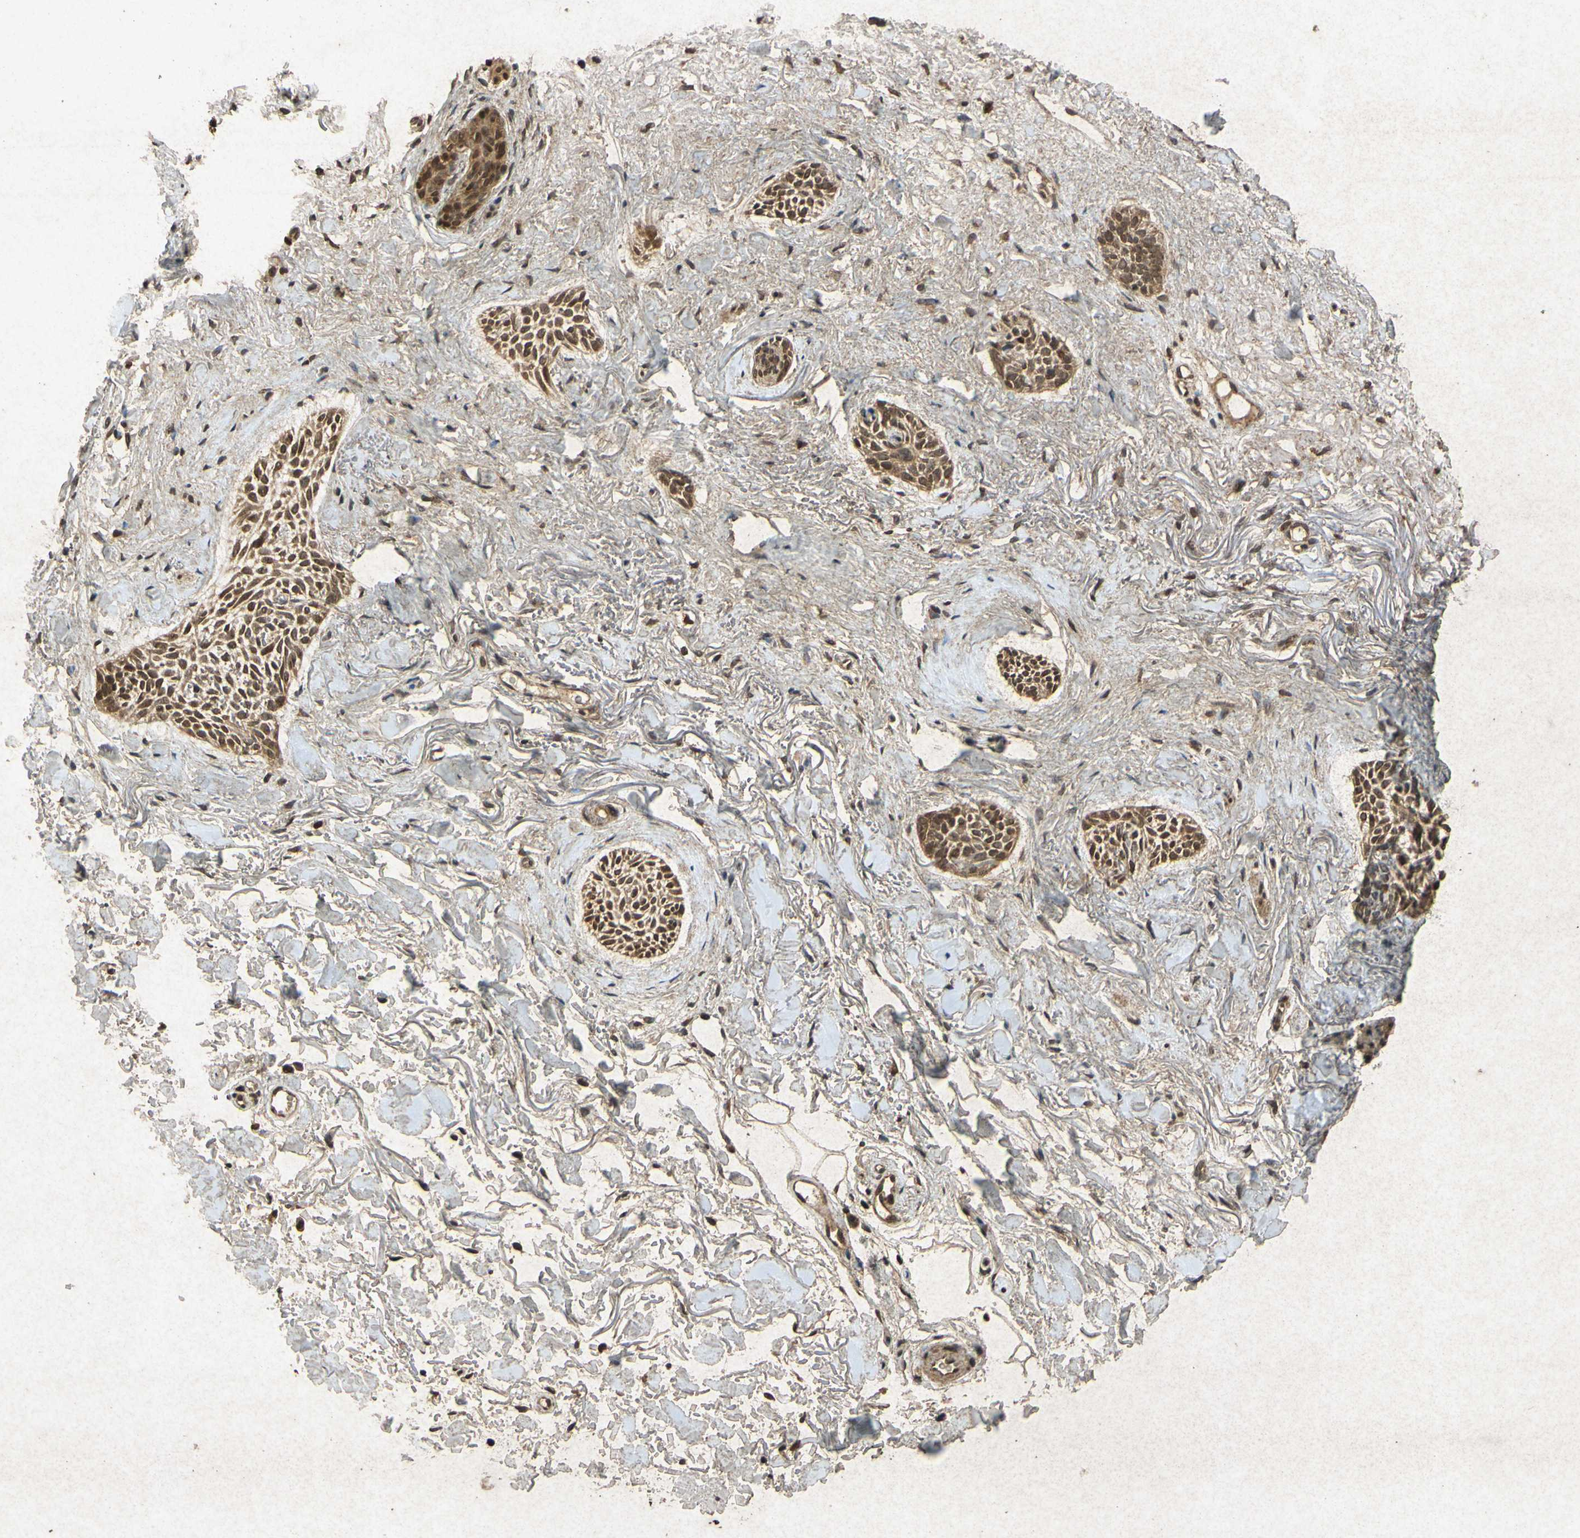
{"staining": {"intensity": "moderate", "quantity": ">75%", "location": "cytoplasmic/membranous,nuclear"}, "tissue": "skin cancer", "cell_type": "Tumor cells", "image_type": "cancer", "snomed": [{"axis": "morphology", "description": "Normal tissue, NOS"}, {"axis": "morphology", "description": "Basal cell carcinoma"}, {"axis": "topography", "description": "Skin"}], "caption": "Skin basal cell carcinoma stained for a protein (brown) demonstrates moderate cytoplasmic/membranous and nuclear positive positivity in approximately >75% of tumor cells.", "gene": "ATP6V1H", "patient": {"sex": "female", "age": 84}}